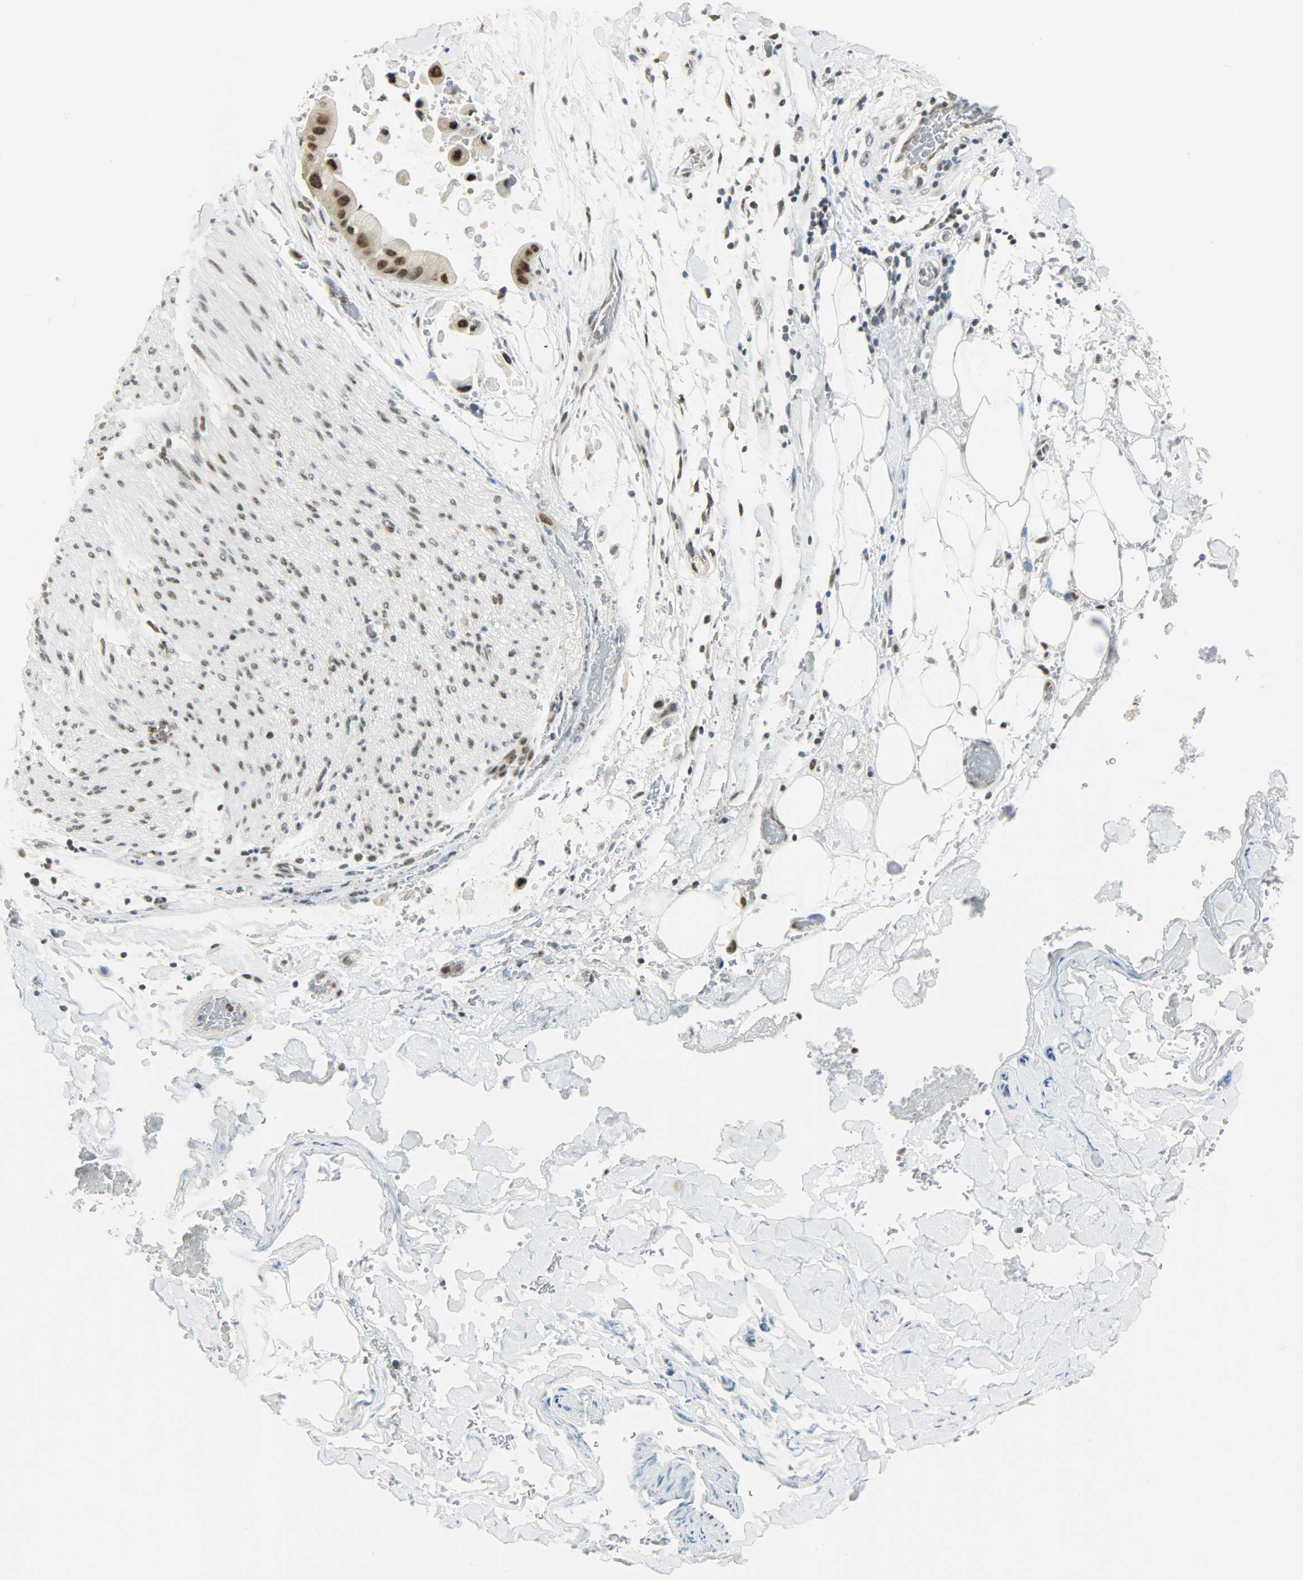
{"staining": {"intensity": "negative", "quantity": "none", "location": "none"}, "tissue": "adipose tissue", "cell_type": "Adipocytes", "image_type": "normal", "snomed": [{"axis": "morphology", "description": "Normal tissue, NOS"}, {"axis": "morphology", "description": "Cholangiocarcinoma"}, {"axis": "topography", "description": "Liver"}, {"axis": "topography", "description": "Peripheral nerve tissue"}], "caption": "DAB immunohistochemical staining of normal human adipose tissue exhibits no significant staining in adipocytes. (DAB IHC visualized using brightfield microscopy, high magnification).", "gene": "SUGP1", "patient": {"sex": "male", "age": 50}}